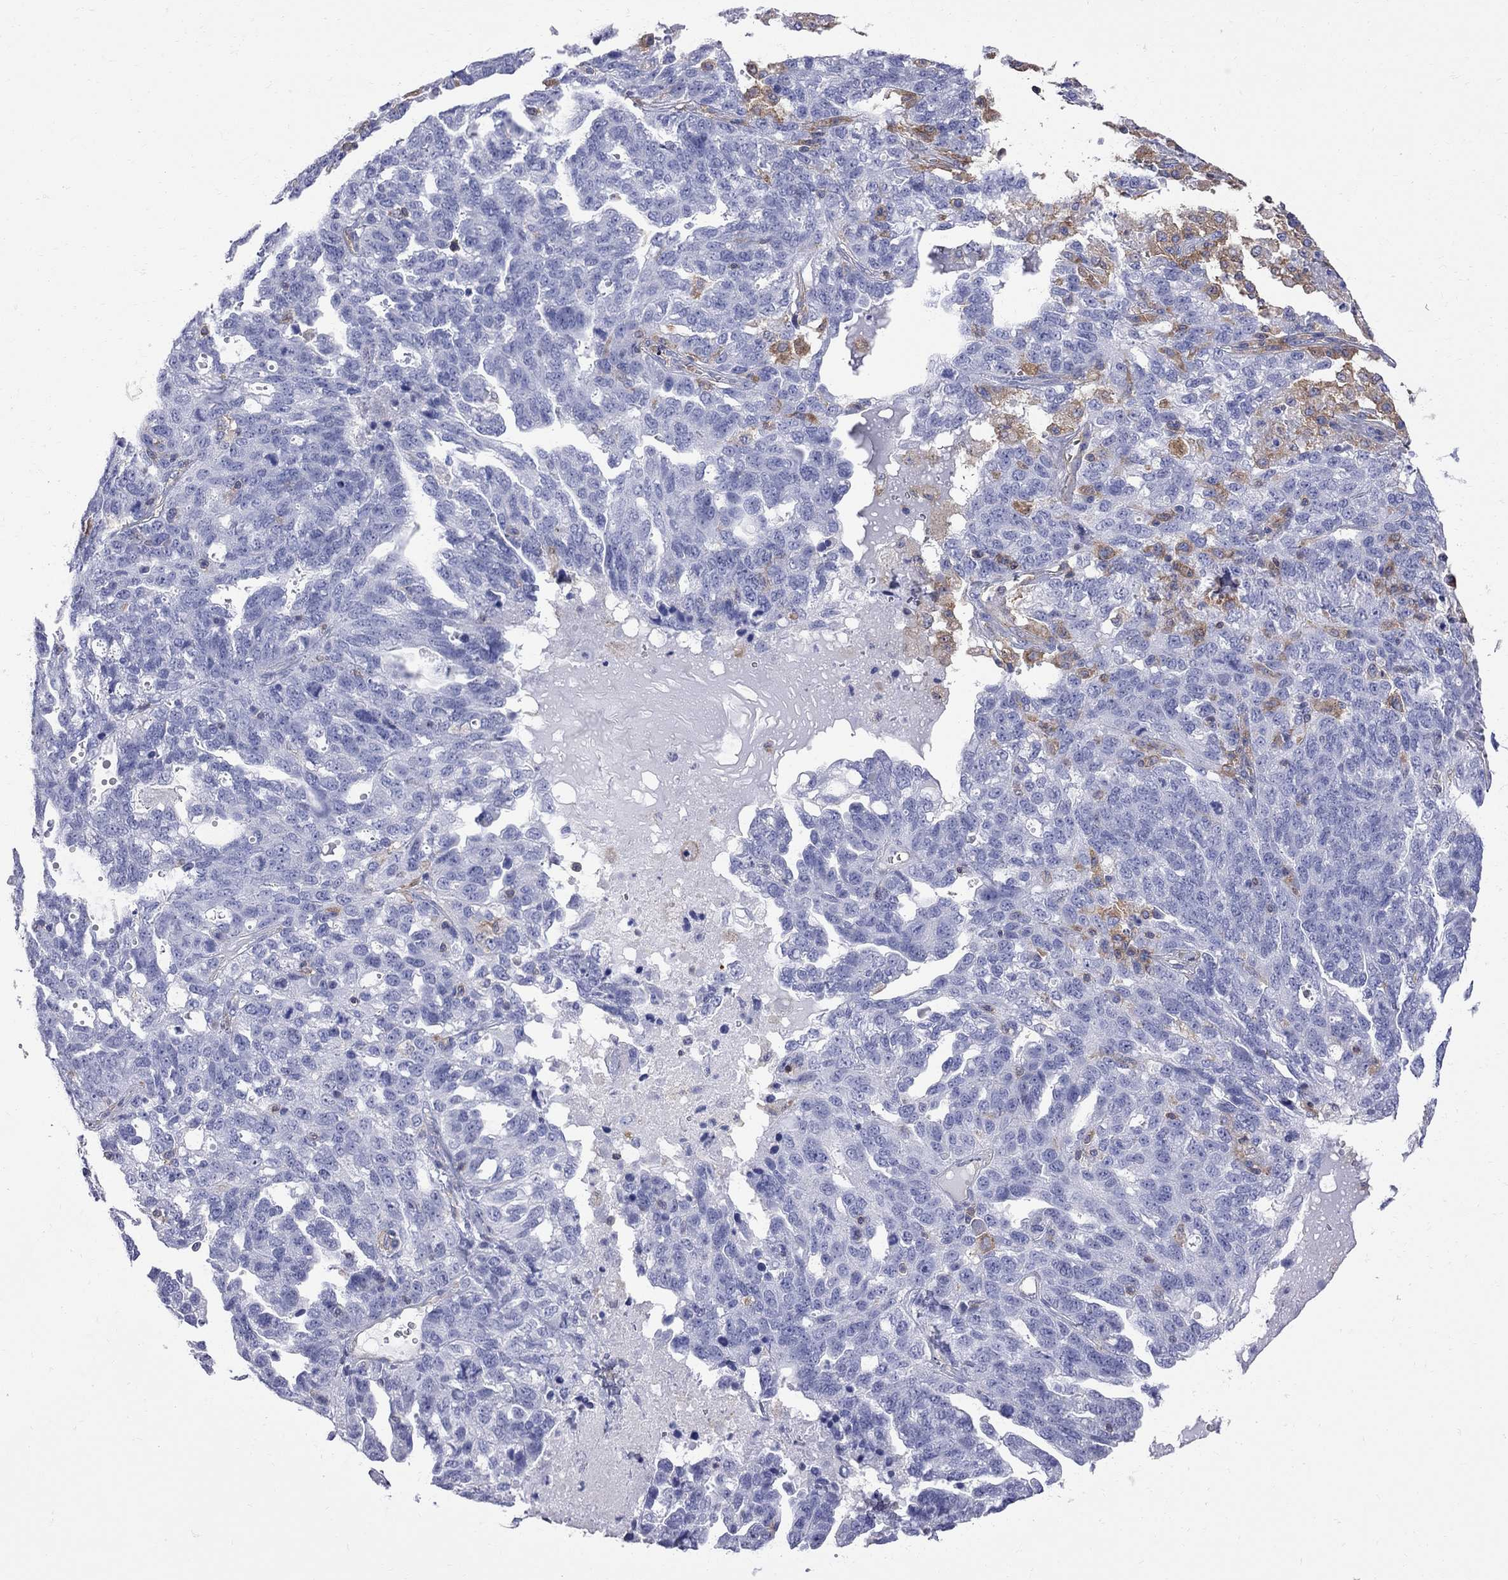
{"staining": {"intensity": "negative", "quantity": "none", "location": "none"}, "tissue": "ovarian cancer", "cell_type": "Tumor cells", "image_type": "cancer", "snomed": [{"axis": "morphology", "description": "Cystadenocarcinoma, serous, NOS"}, {"axis": "topography", "description": "Ovary"}], "caption": "The histopathology image exhibits no significant positivity in tumor cells of ovarian serous cystadenocarcinoma.", "gene": "ABI3", "patient": {"sex": "female", "age": 71}}